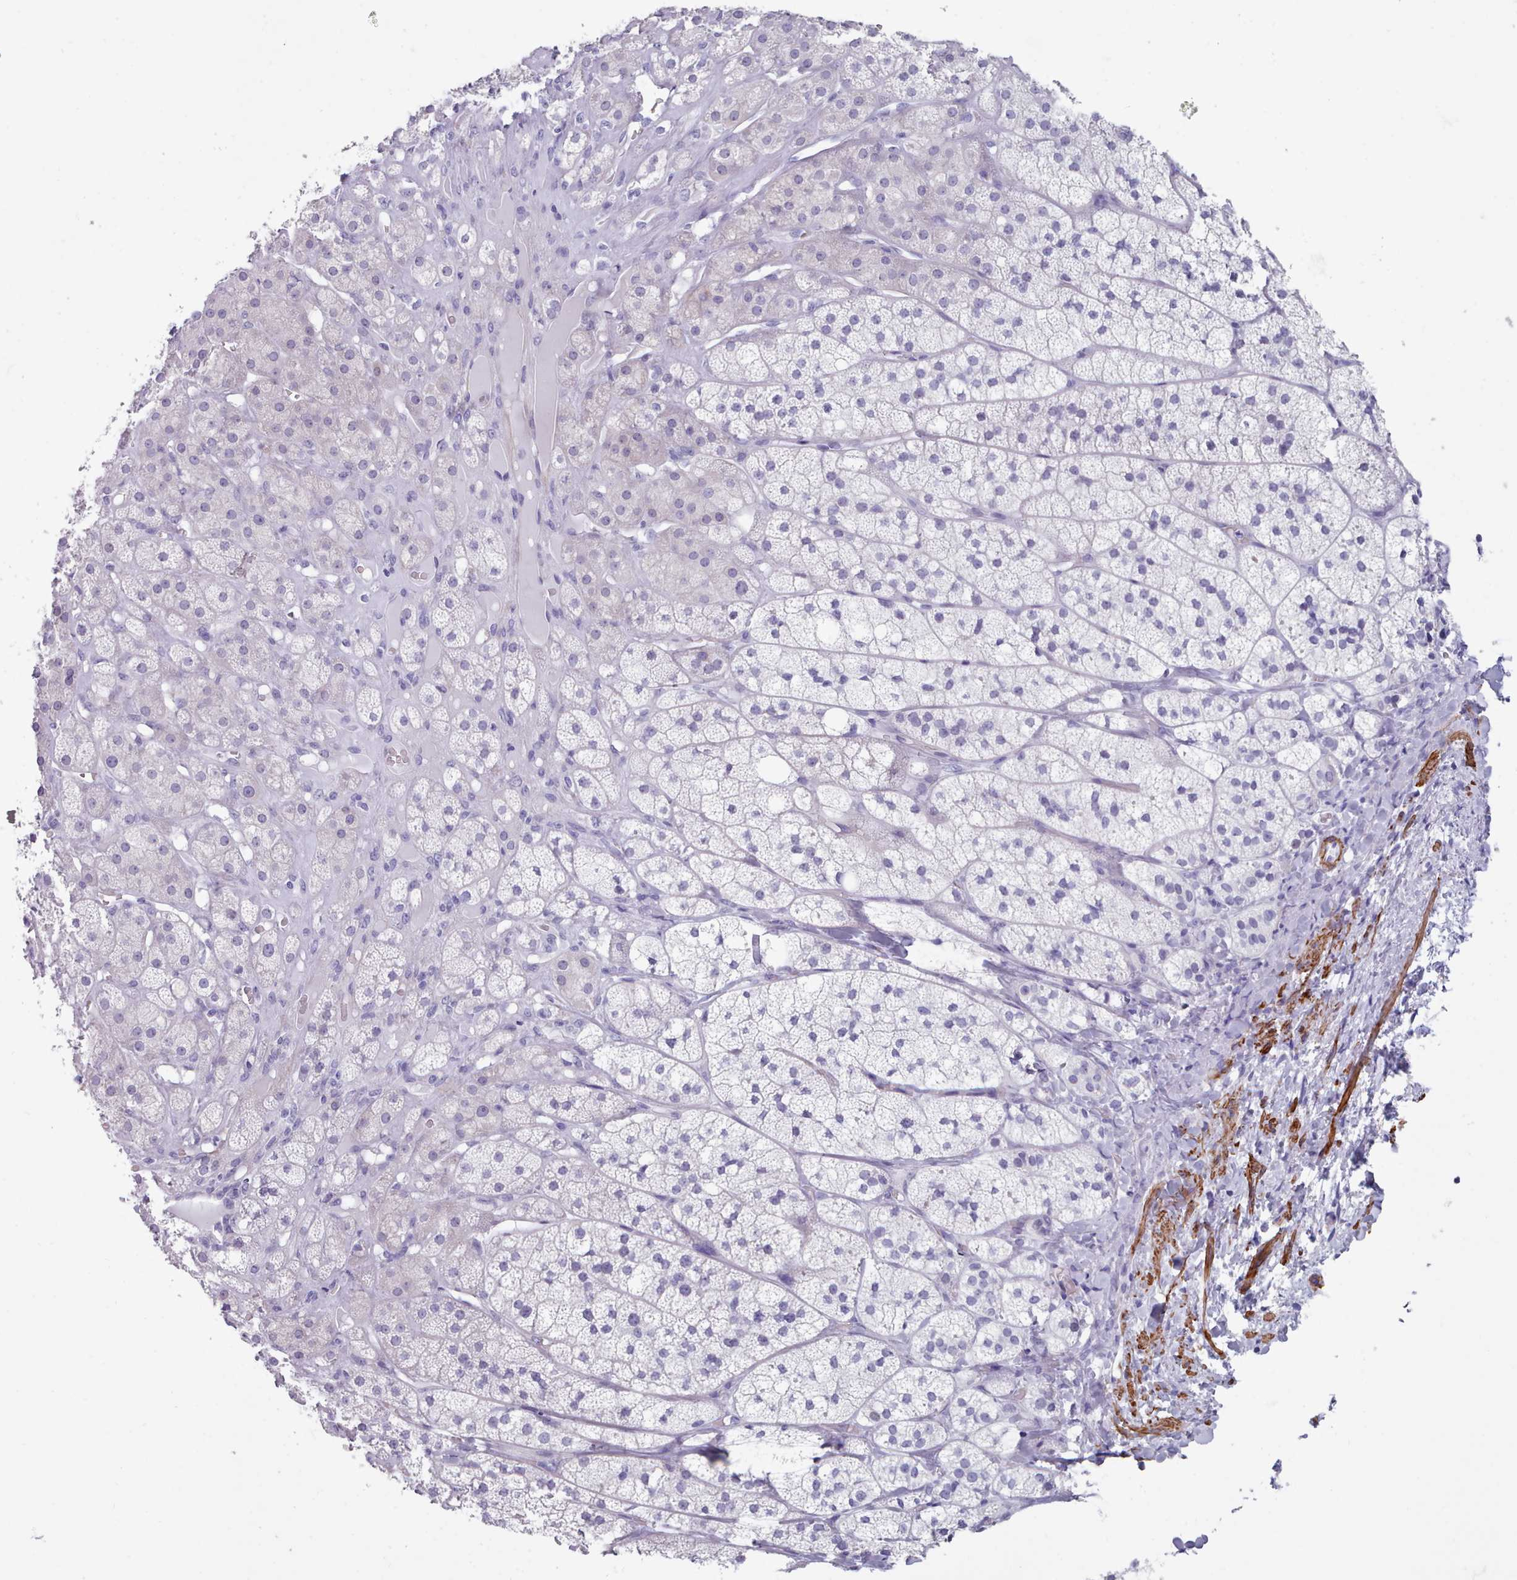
{"staining": {"intensity": "negative", "quantity": "none", "location": "none"}, "tissue": "adrenal gland", "cell_type": "Glandular cells", "image_type": "normal", "snomed": [{"axis": "morphology", "description": "Normal tissue, NOS"}, {"axis": "topography", "description": "Adrenal gland"}], "caption": "High magnification brightfield microscopy of unremarkable adrenal gland stained with DAB (brown) and counterstained with hematoxylin (blue): glandular cells show no significant expression. Brightfield microscopy of IHC stained with DAB (3,3'-diaminobenzidine) (brown) and hematoxylin (blue), captured at high magnification.", "gene": "FPGS", "patient": {"sex": "female", "age": 52}}